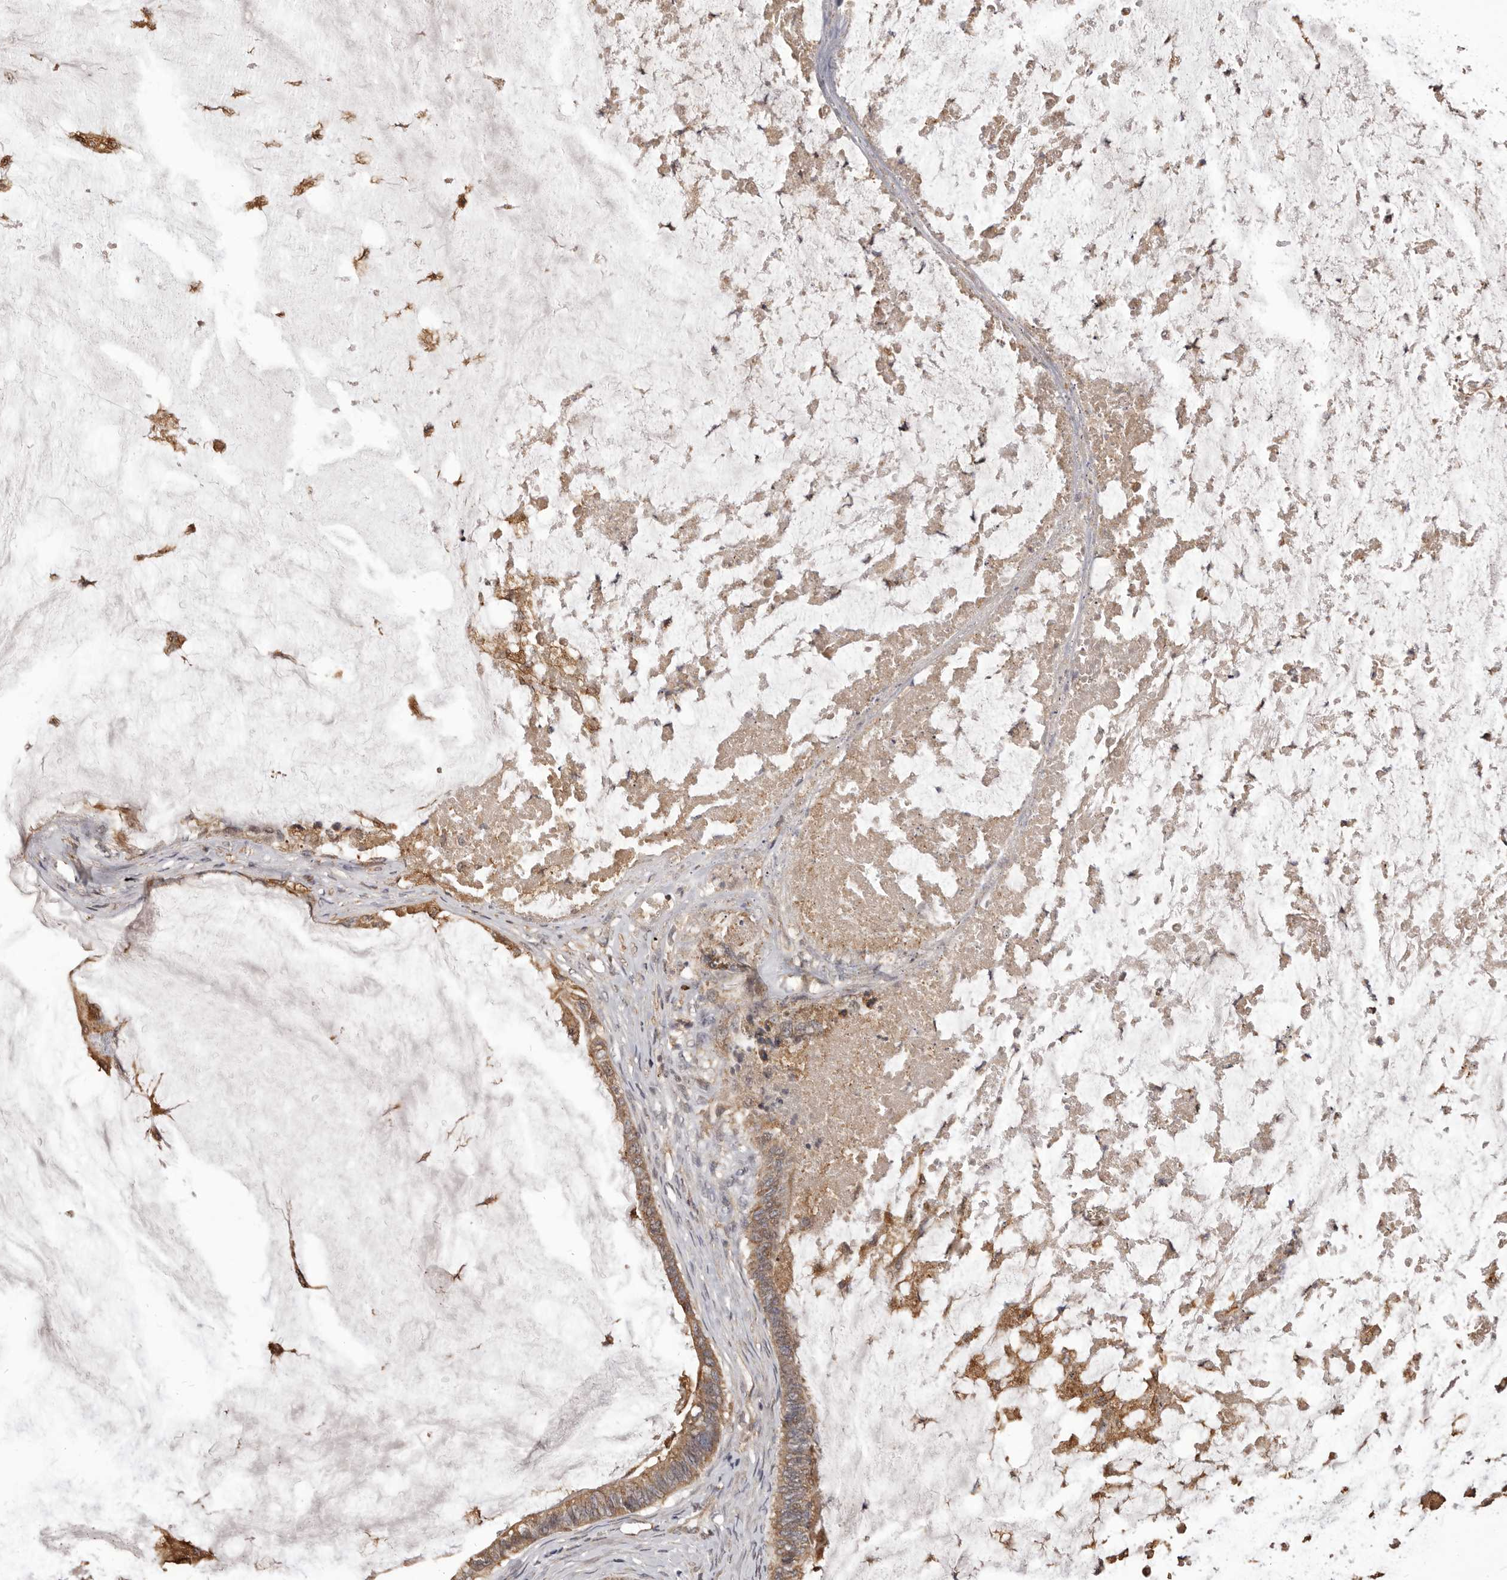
{"staining": {"intensity": "moderate", "quantity": ">75%", "location": "cytoplasmic/membranous"}, "tissue": "ovarian cancer", "cell_type": "Tumor cells", "image_type": "cancer", "snomed": [{"axis": "morphology", "description": "Cystadenocarcinoma, mucinous, NOS"}, {"axis": "topography", "description": "Ovary"}], "caption": "A high-resolution histopathology image shows immunohistochemistry (IHC) staining of mucinous cystadenocarcinoma (ovarian), which displays moderate cytoplasmic/membranous expression in approximately >75% of tumor cells. The protein is shown in brown color, while the nuclei are stained blue.", "gene": "ALPK1", "patient": {"sex": "female", "age": 61}}